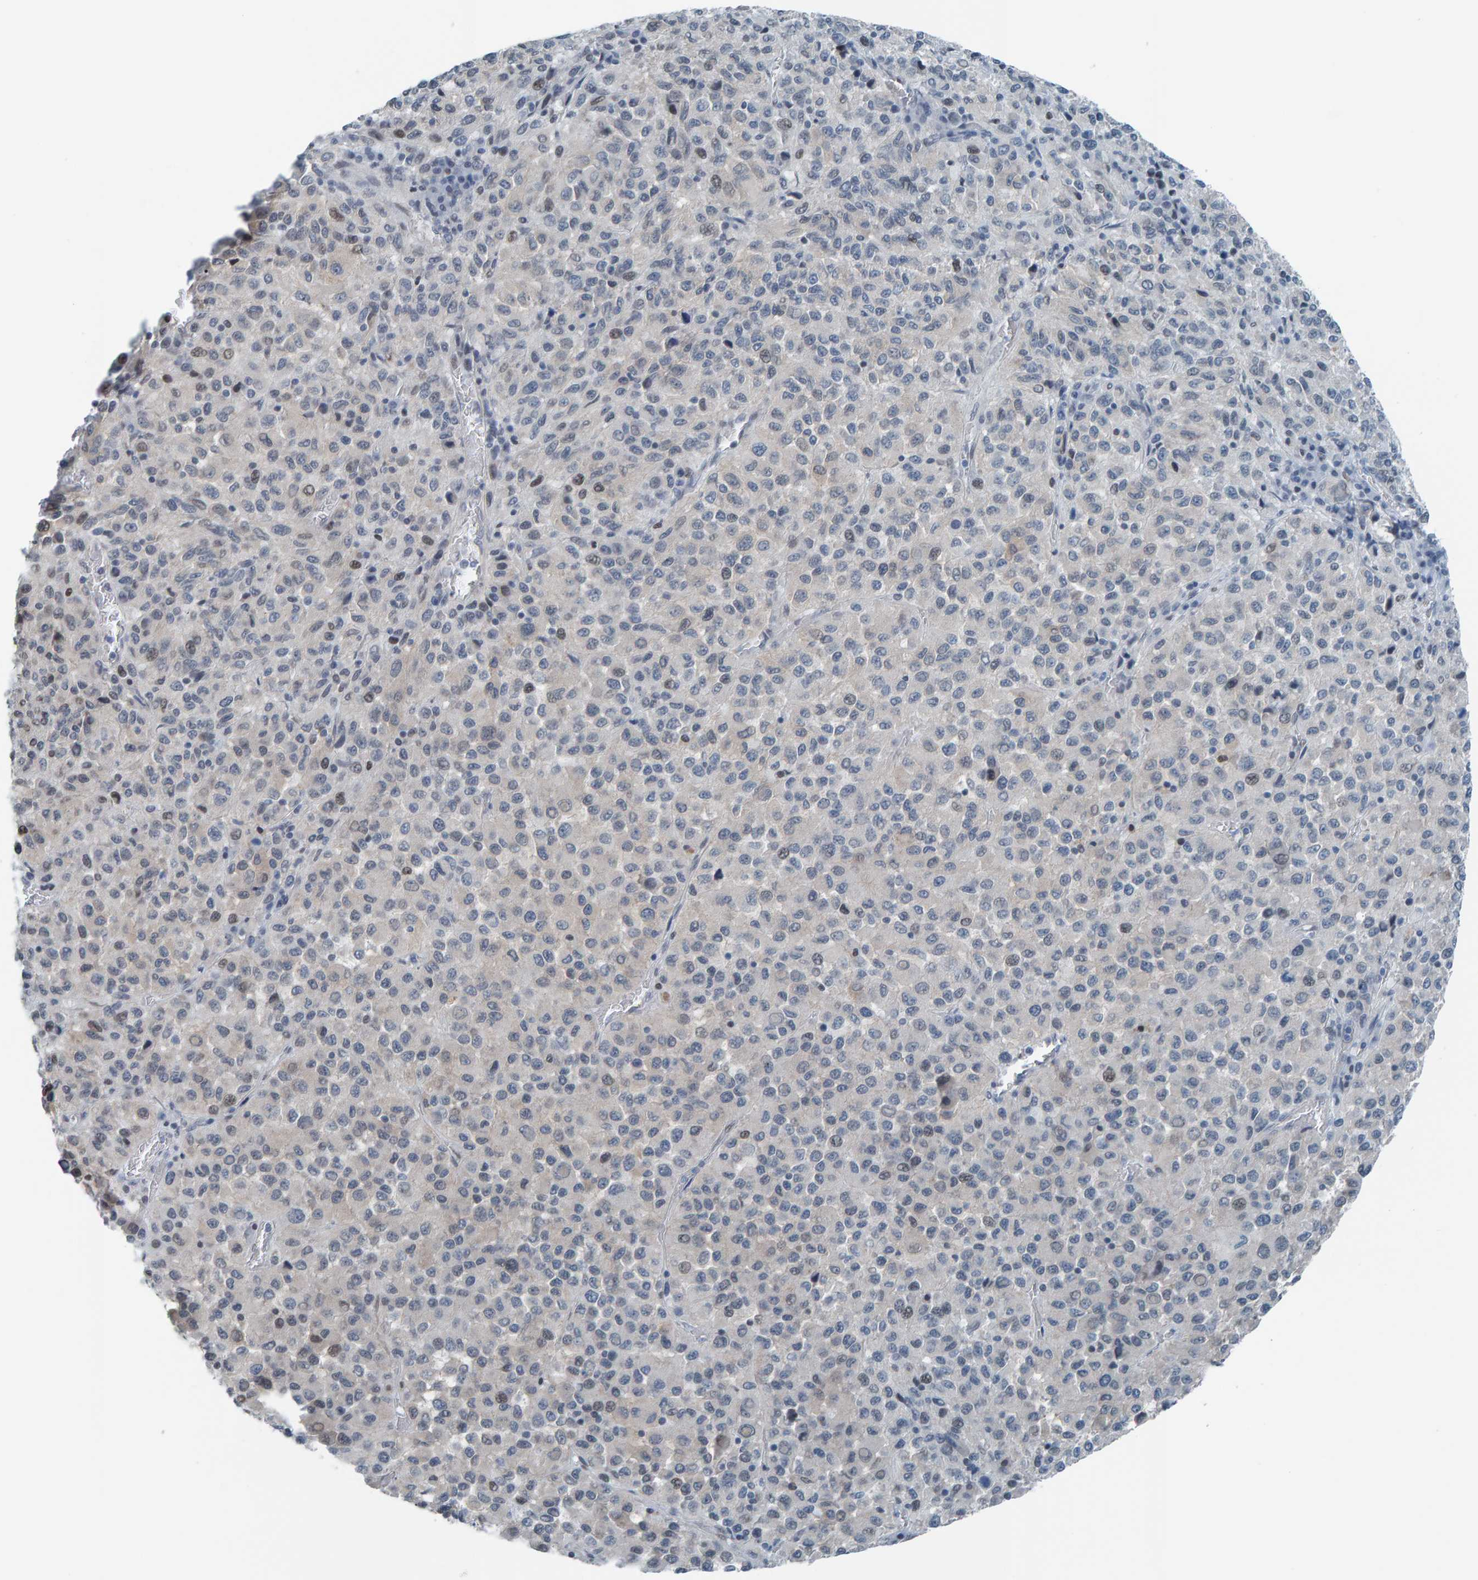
{"staining": {"intensity": "weak", "quantity": "<25%", "location": "nuclear"}, "tissue": "melanoma", "cell_type": "Tumor cells", "image_type": "cancer", "snomed": [{"axis": "morphology", "description": "Malignant melanoma, Metastatic site"}, {"axis": "topography", "description": "Lung"}], "caption": "Tumor cells show no significant expression in malignant melanoma (metastatic site).", "gene": "CNP", "patient": {"sex": "male", "age": 64}}